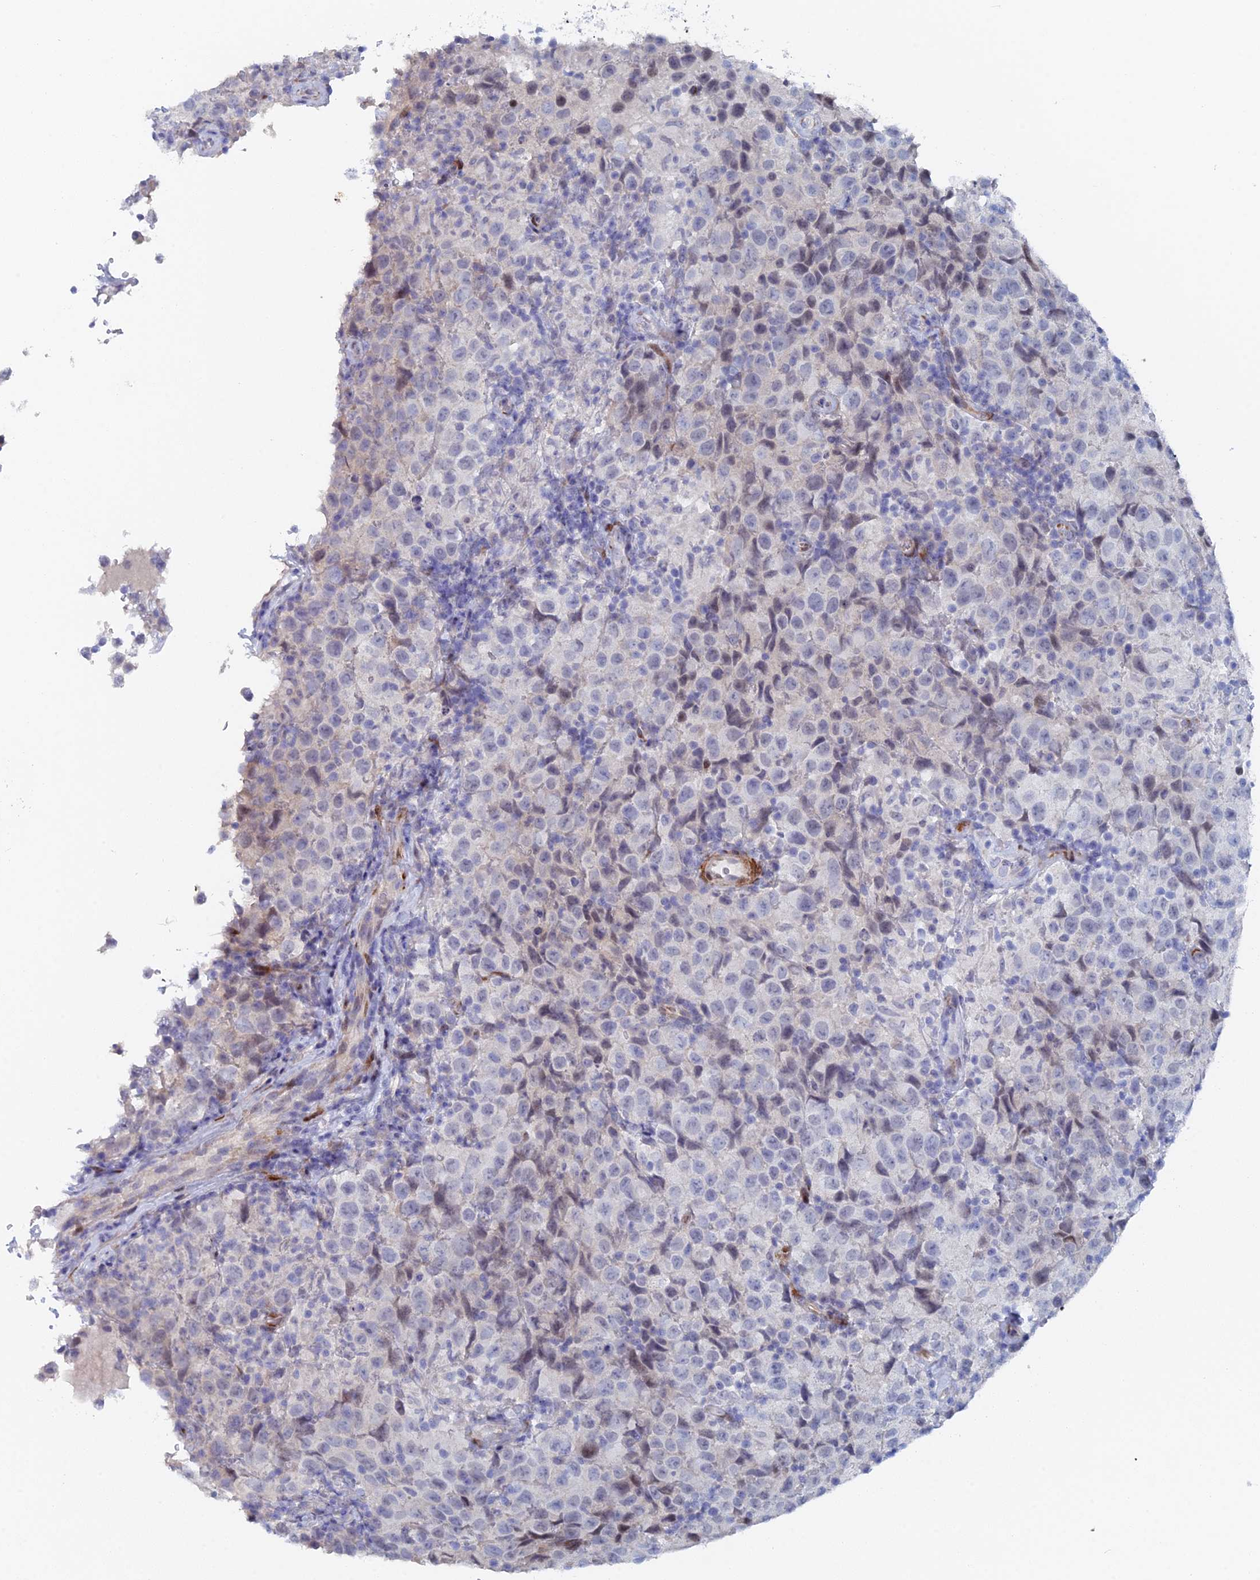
{"staining": {"intensity": "negative", "quantity": "none", "location": "none"}, "tissue": "testis cancer", "cell_type": "Tumor cells", "image_type": "cancer", "snomed": [{"axis": "morphology", "description": "Seminoma, NOS"}, {"axis": "morphology", "description": "Carcinoma, Embryonal, NOS"}, {"axis": "topography", "description": "Testis"}], "caption": "Immunohistochemistry of human testis cancer reveals no expression in tumor cells.", "gene": "DRGX", "patient": {"sex": "male", "age": 41}}